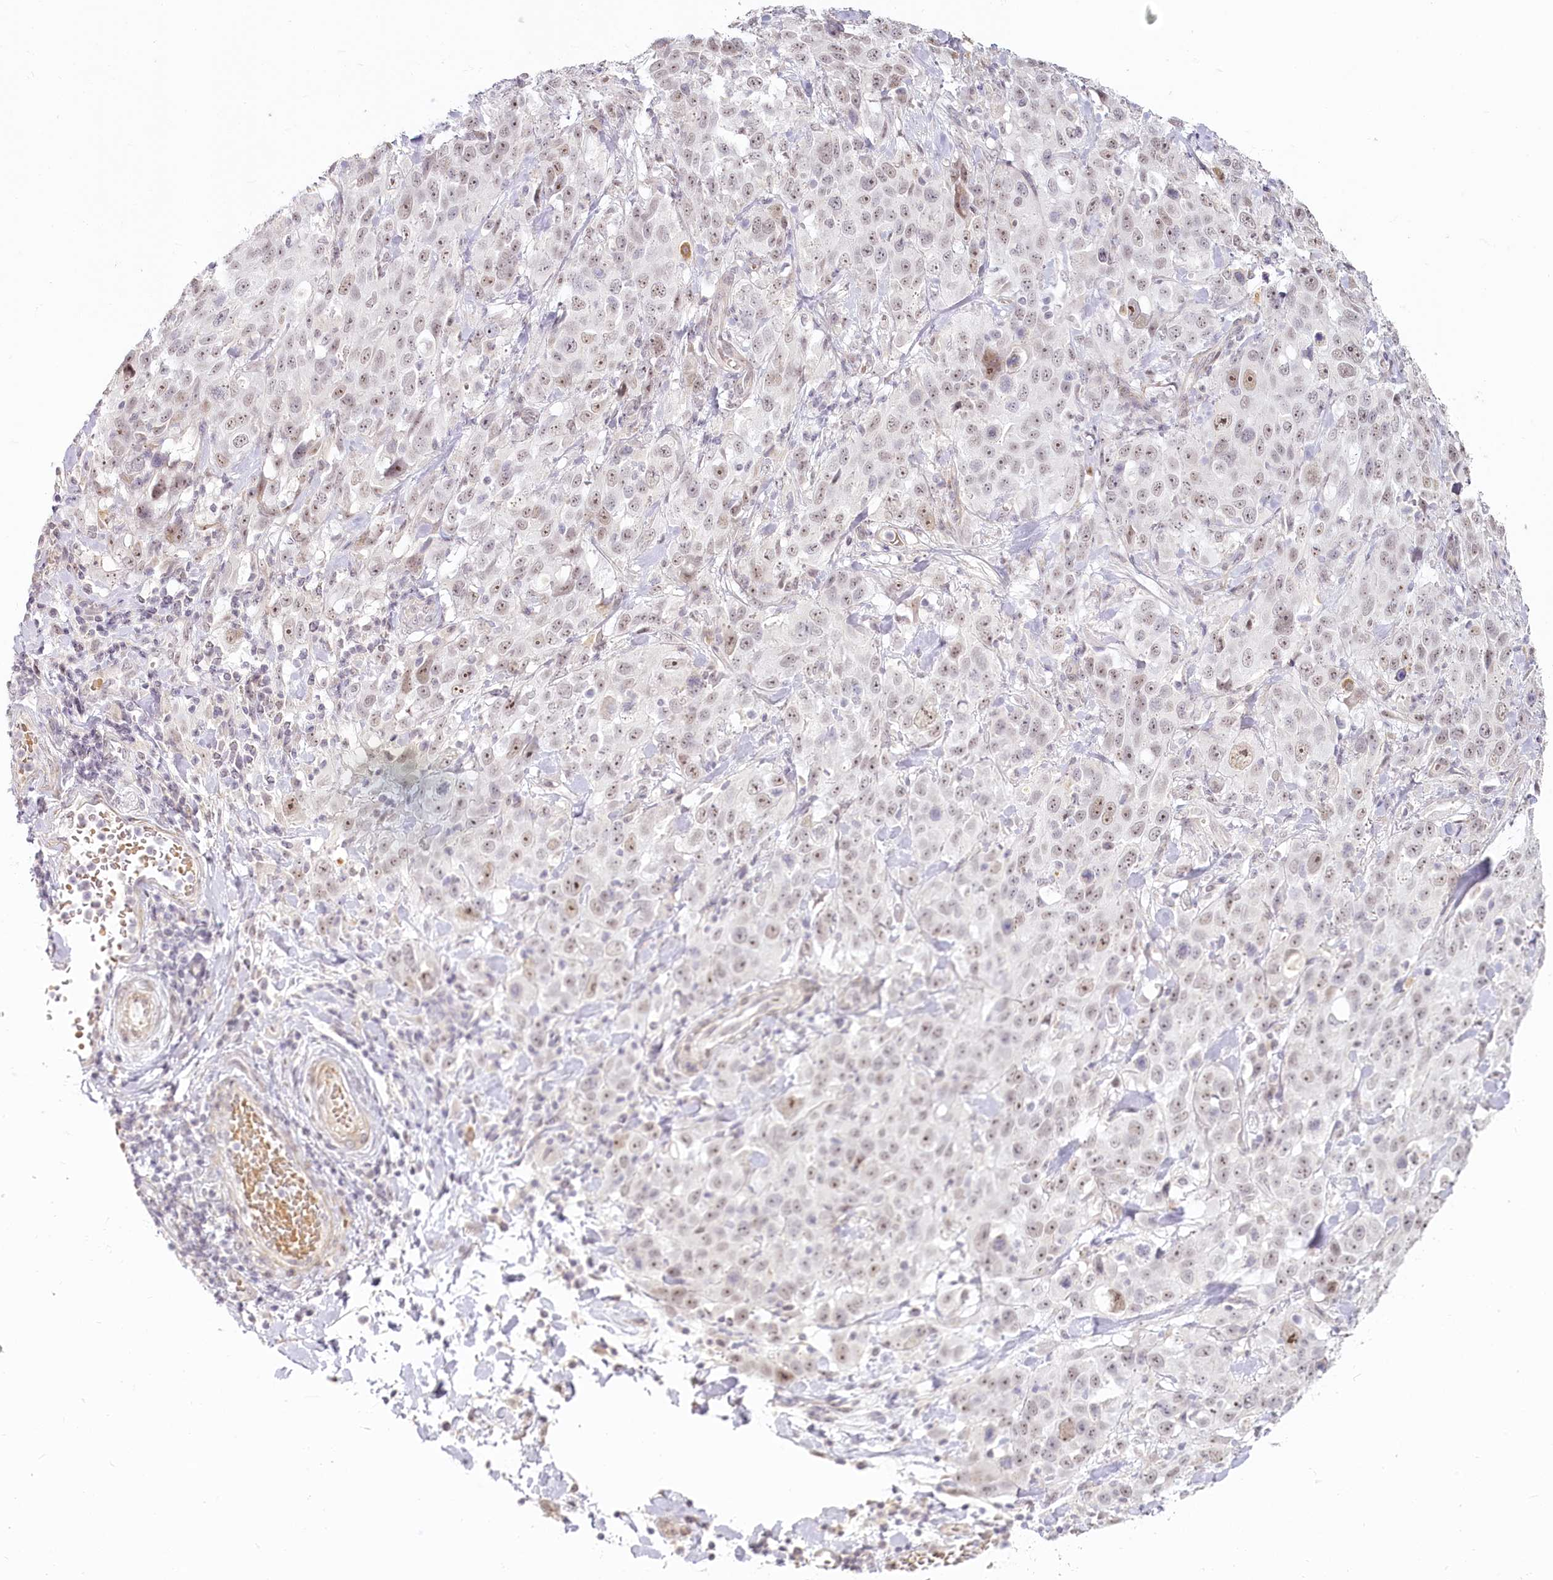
{"staining": {"intensity": "weak", "quantity": ">75%", "location": "nuclear"}, "tissue": "stomach cancer", "cell_type": "Tumor cells", "image_type": "cancer", "snomed": [{"axis": "morphology", "description": "Normal tissue, NOS"}, {"axis": "morphology", "description": "Adenocarcinoma, NOS"}, {"axis": "topography", "description": "Lymph node"}, {"axis": "topography", "description": "Stomach"}], "caption": "Protein staining of adenocarcinoma (stomach) tissue displays weak nuclear staining in about >75% of tumor cells.", "gene": "EXOSC7", "patient": {"sex": "male", "age": 48}}